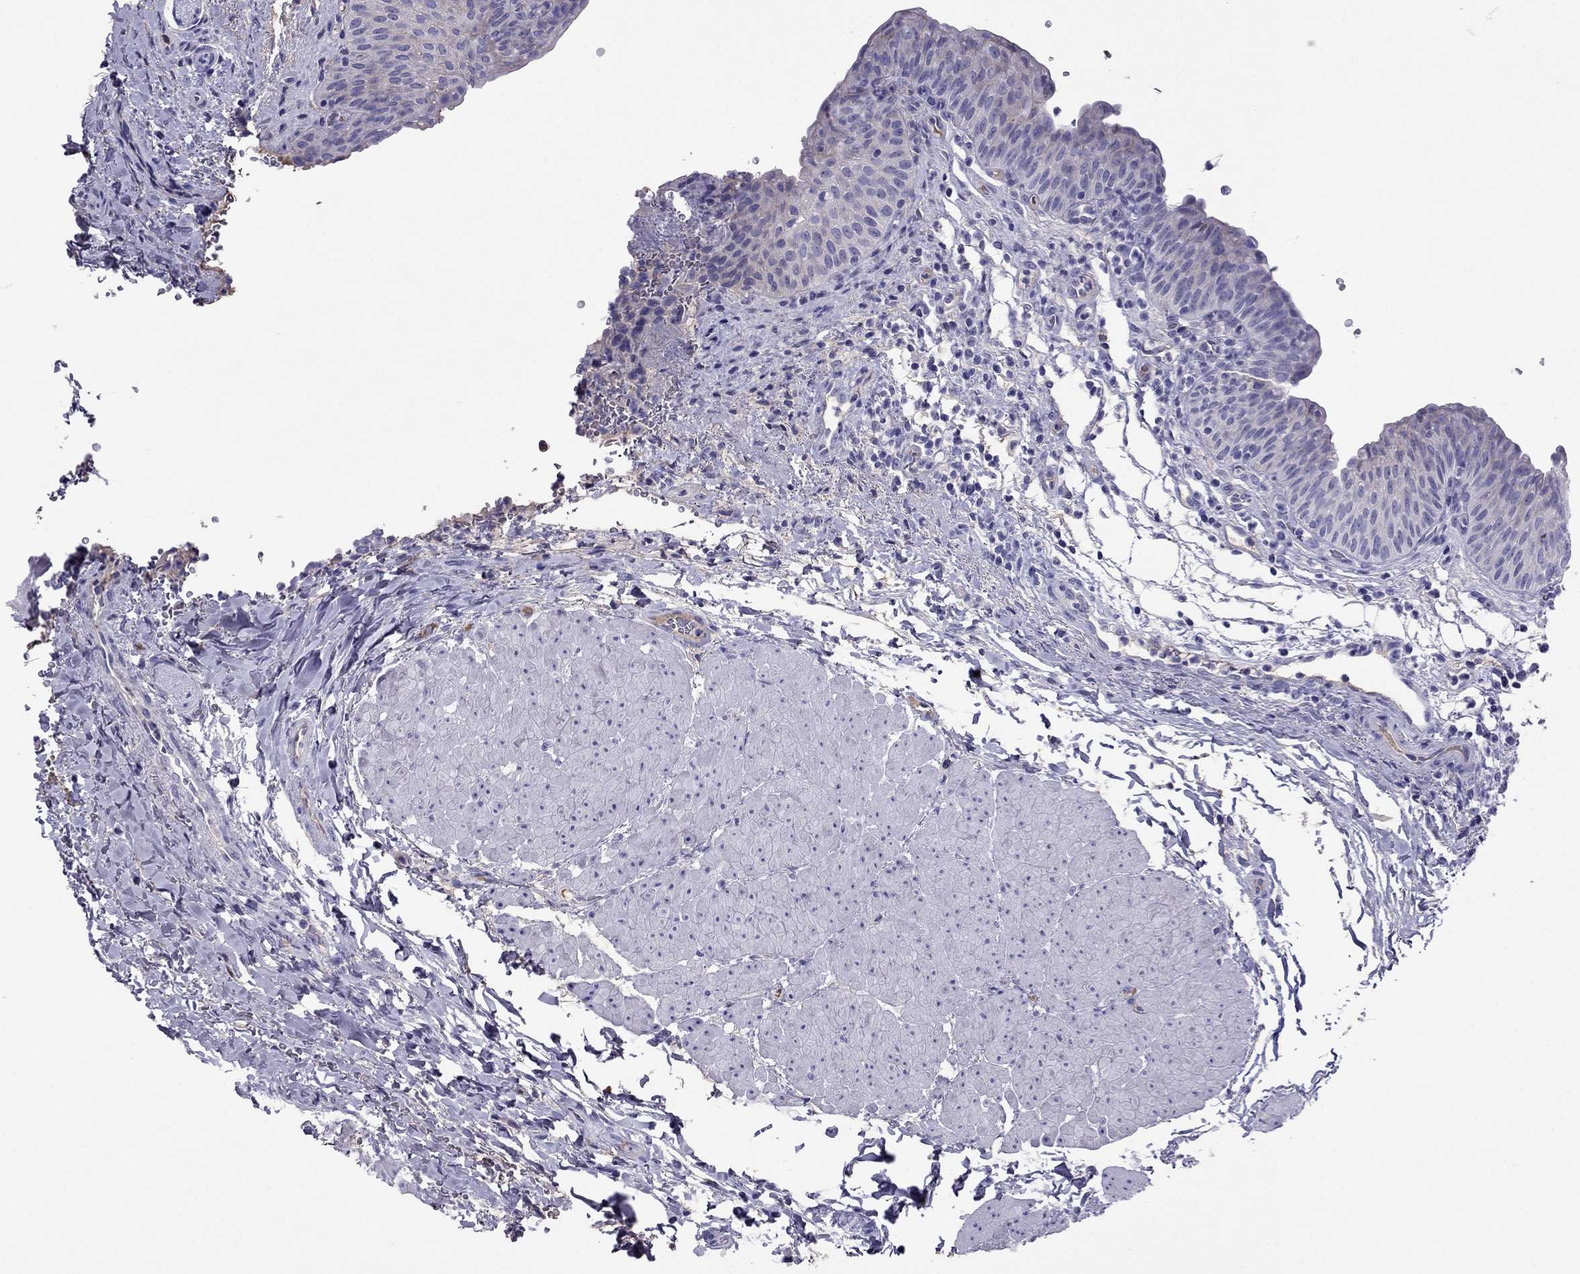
{"staining": {"intensity": "weak", "quantity": "<25%", "location": "cytoplasmic/membranous"}, "tissue": "urinary bladder", "cell_type": "Urothelial cells", "image_type": "normal", "snomed": [{"axis": "morphology", "description": "Normal tissue, NOS"}, {"axis": "topography", "description": "Urinary bladder"}], "caption": "Histopathology image shows no significant protein expression in urothelial cells of normal urinary bladder. The staining was performed using DAB to visualize the protein expression in brown, while the nuclei were stained in blue with hematoxylin (Magnification: 20x).", "gene": "TBC1D21", "patient": {"sex": "male", "age": 66}}